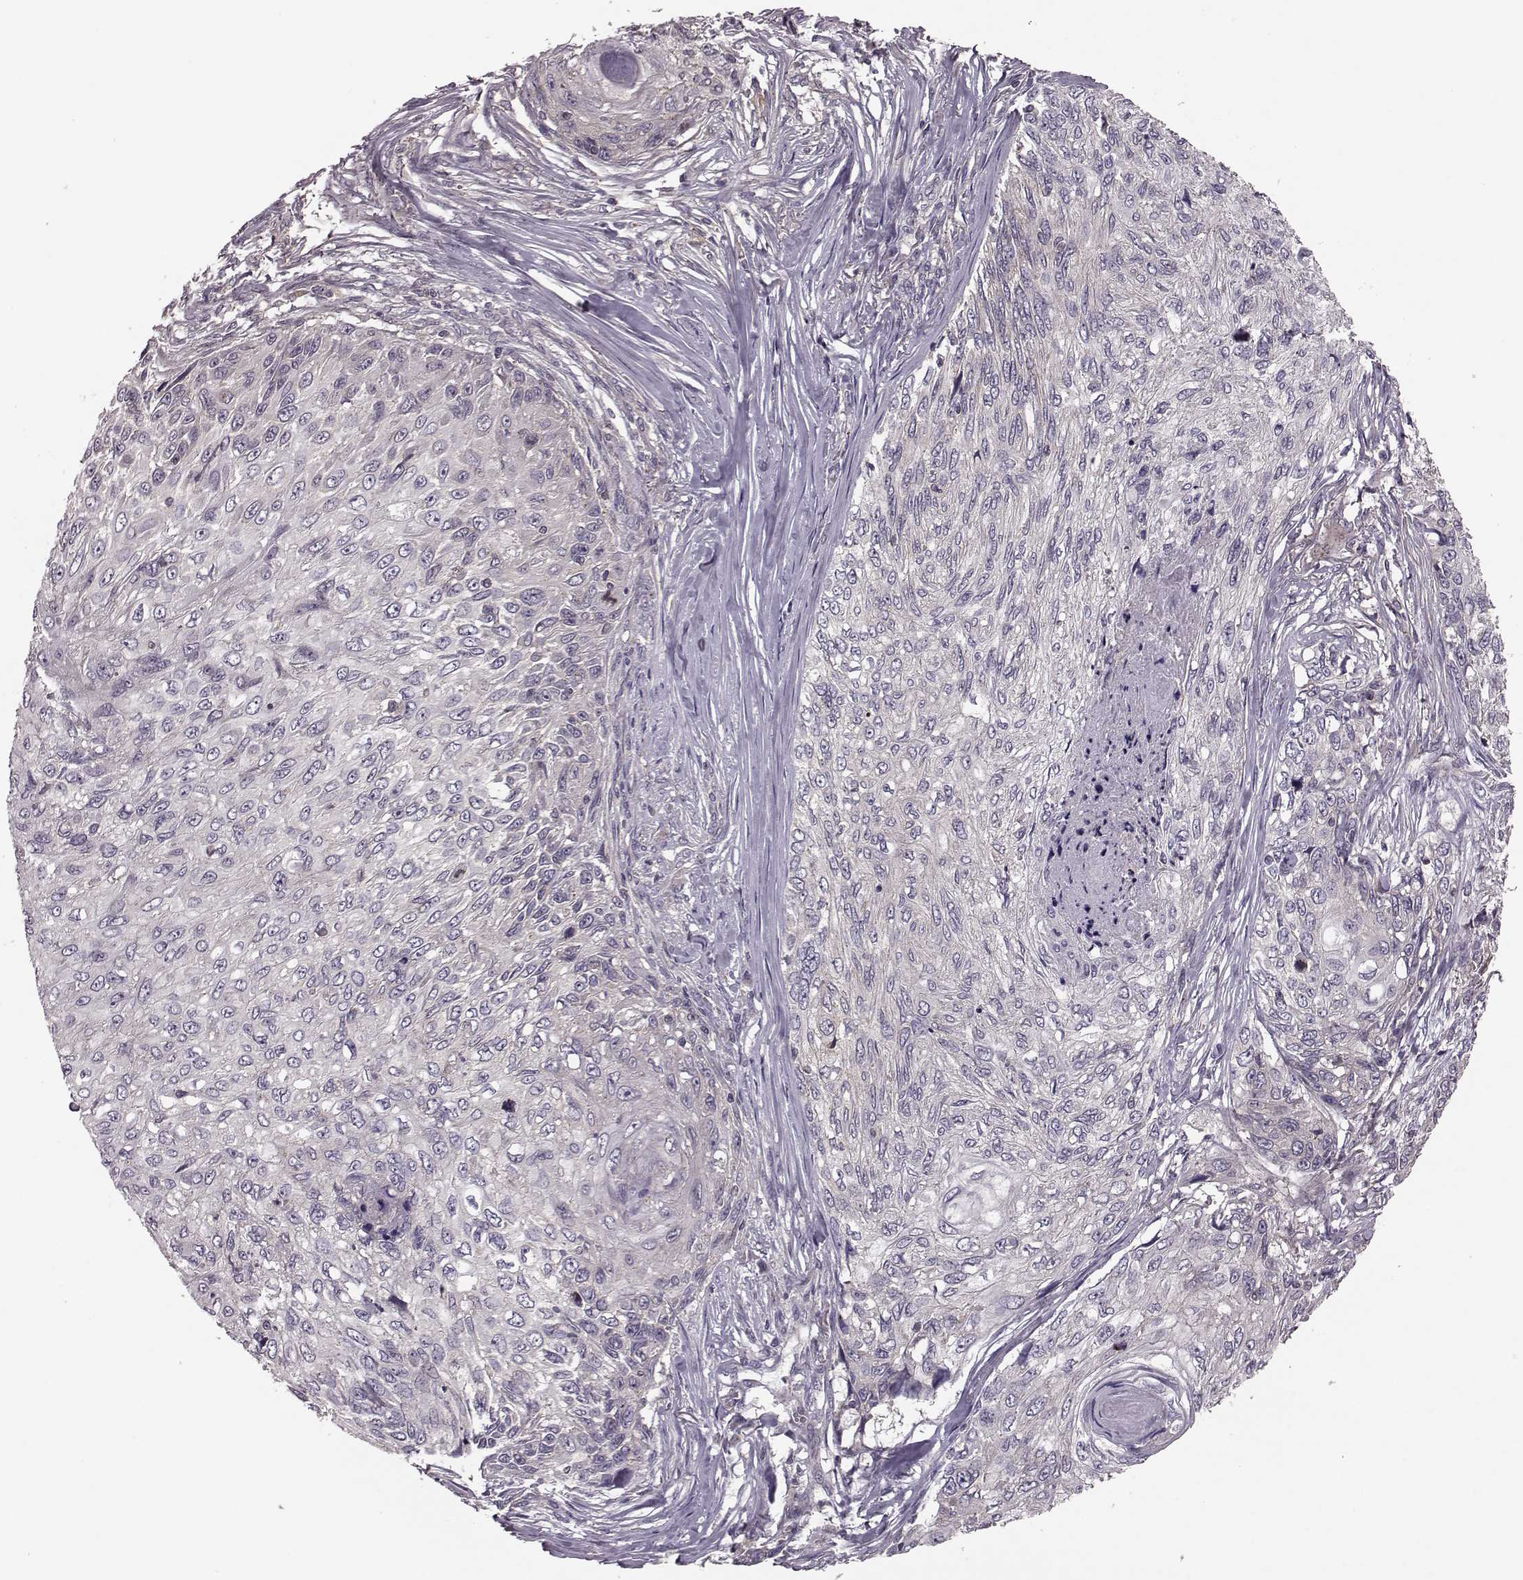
{"staining": {"intensity": "negative", "quantity": "none", "location": "none"}, "tissue": "skin cancer", "cell_type": "Tumor cells", "image_type": "cancer", "snomed": [{"axis": "morphology", "description": "Squamous cell carcinoma, NOS"}, {"axis": "topography", "description": "Skin"}], "caption": "Photomicrograph shows no protein staining in tumor cells of squamous cell carcinoma (skin) tissue.", "gene": "FNIP2", "patient": {"sex": "male", "age": 92}}